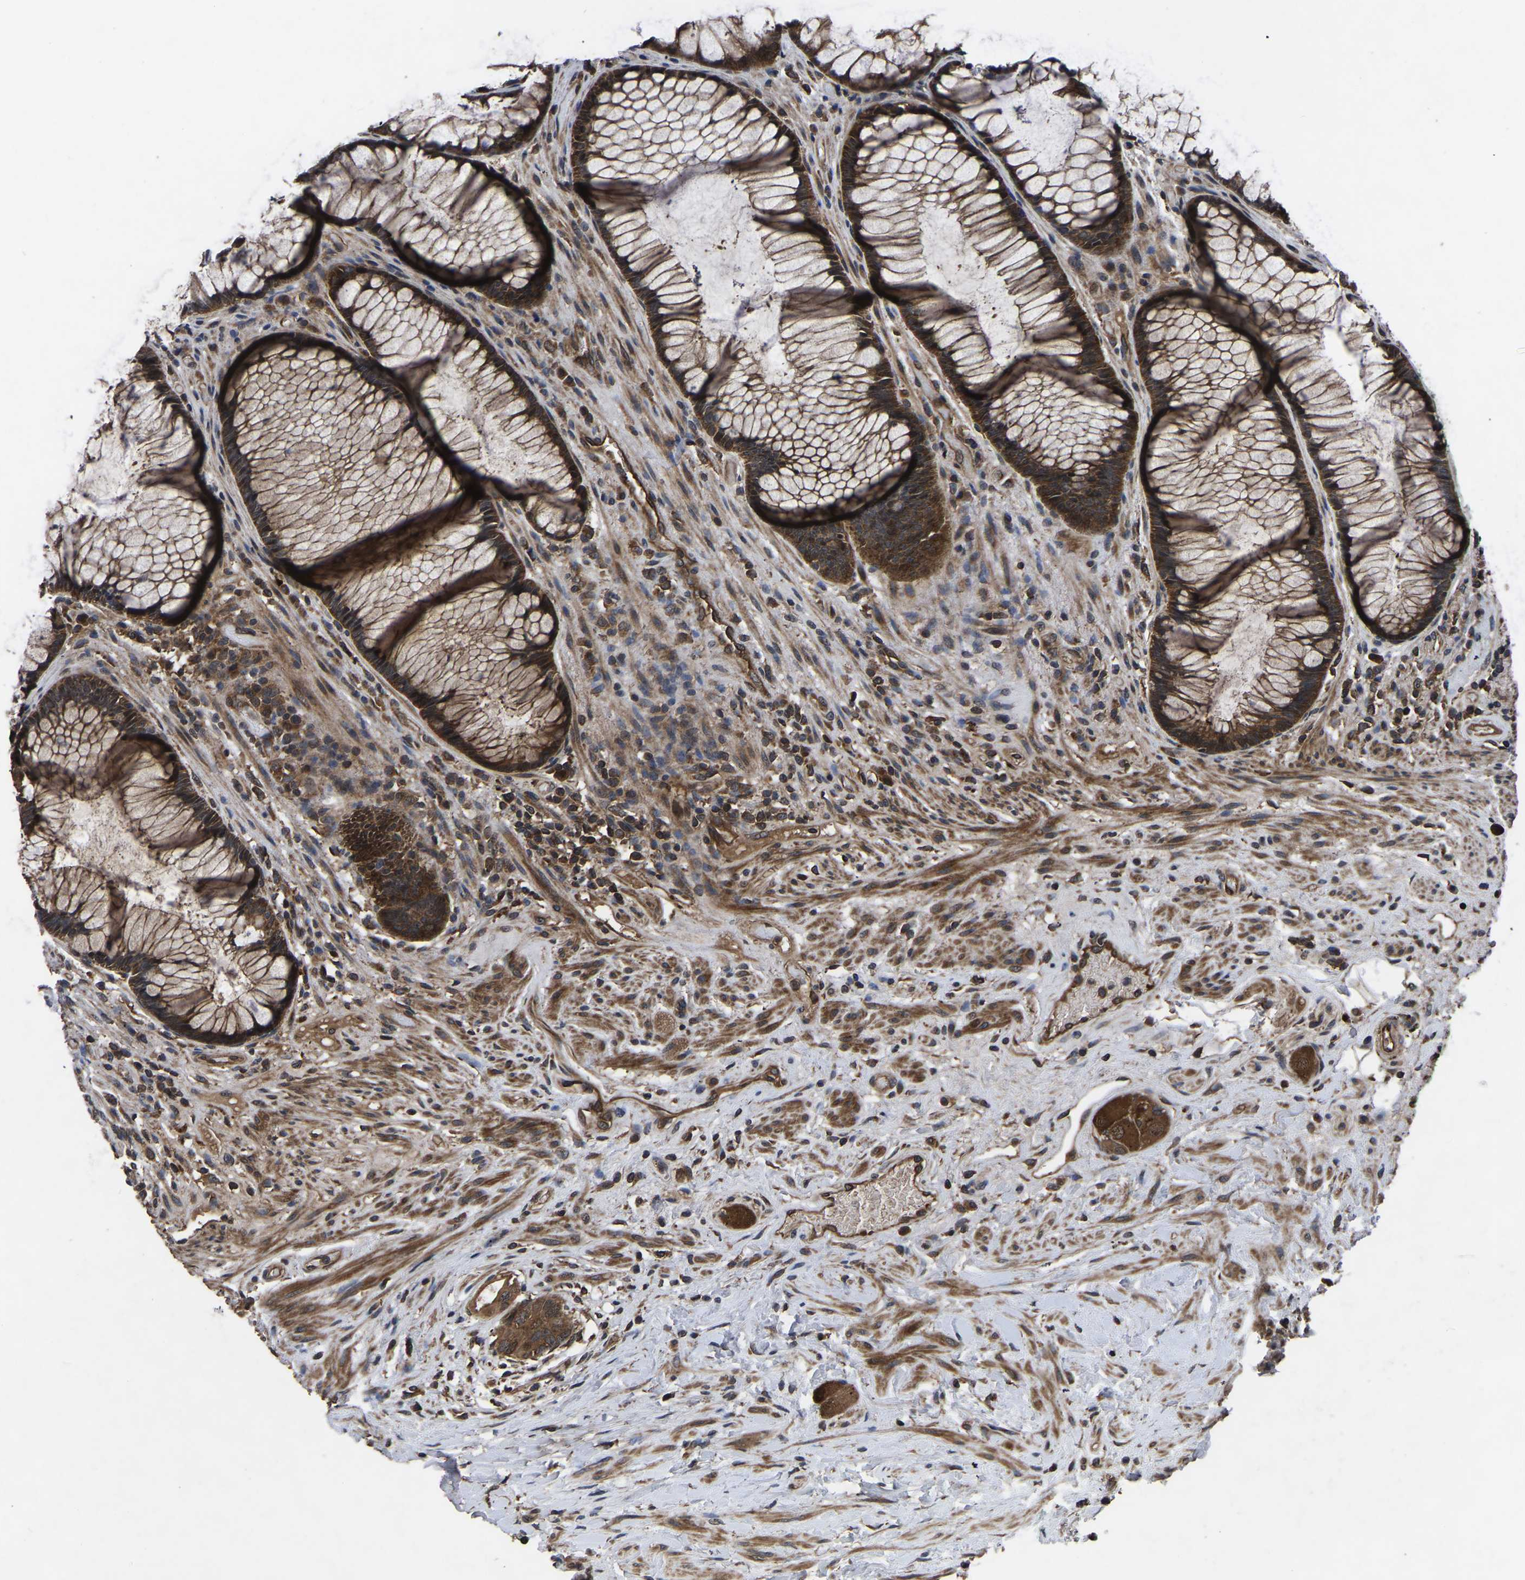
{"staining": {"intensity": "moderate", "quantity": ">75%", "location": "cytoplasmic/membranous"}, "tissue": "colorectal cancer", "cell_type": "Tumor cells", "image_type": "cancer", "snomed": [{"axis": "morphology", "description": "Adenocarcinoma, NOS"}, {"axis": "topography", "description": "Rectum"}], "caption": "Protein expression analysis of colorectal cancer (adenocarcinoma) exhibits moderate cytoplasmic/membranous staining in approximately >75% of tumor cells.", "gene": "CRYZL1", "patient": {"sex": "male", "age": 51}}